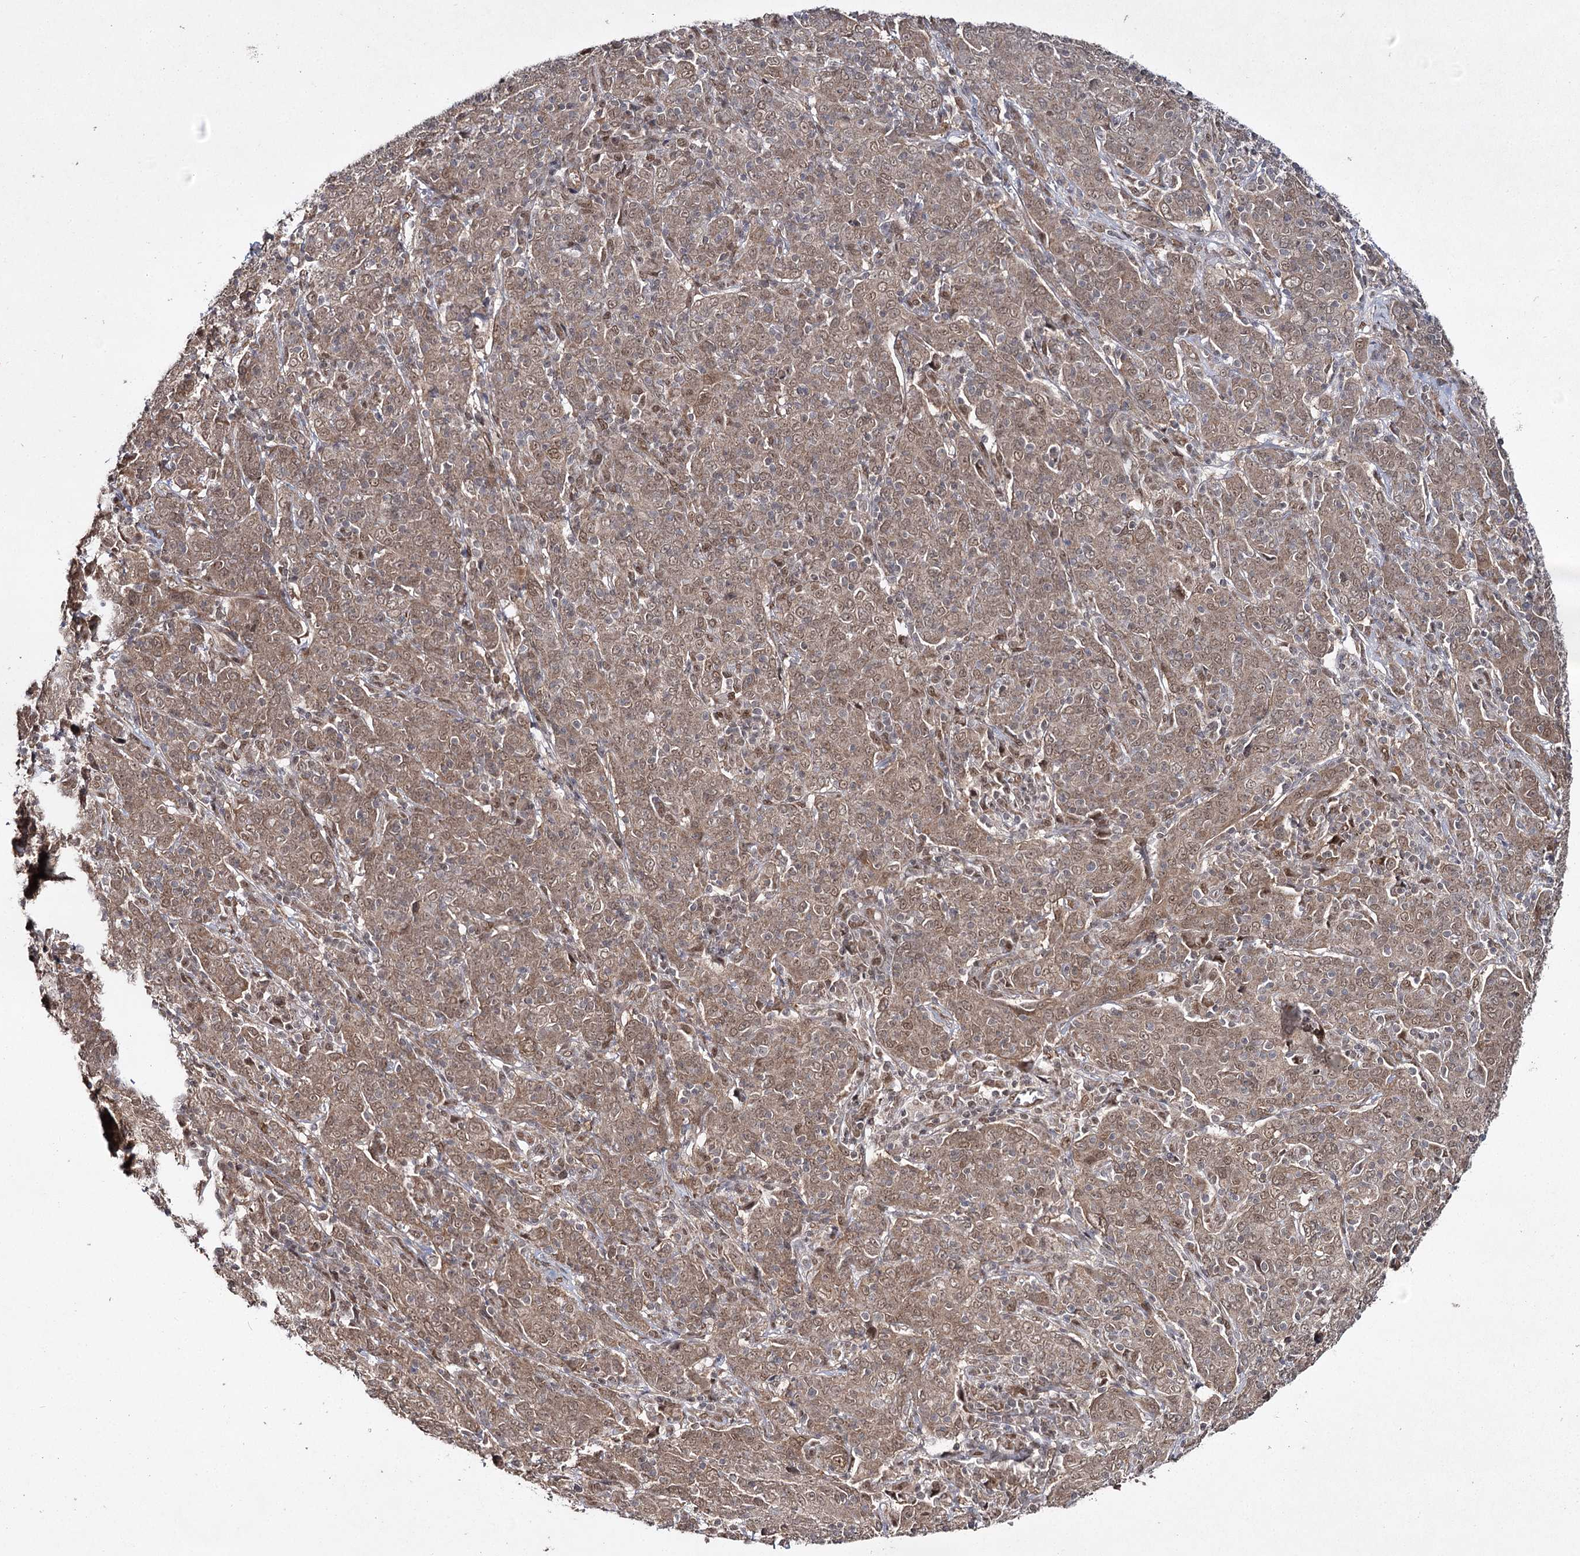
{"staining": {"intensity": "moderate", "quantity": ">75%", "location": "cytoplasmic/membranous,nuclear"}, "tissue": "cervical cancer", "cell_type": "Tumor cells", "image_type": "cancer", "snomed": [{"axis": "morphology", "description": "Squamous cell carcinoma, NOS"}, {"axis": "topography", "description": "Cervix"}], "caption": "The histopathology image shows immunohistochemical staining of cervical cancer. There is moderate cytoplasmic/membranous and nuclear staining is seen in about >75% of tumor cells. The staining was performed using DAB (3,3'-diaminobenzidine), with brown indicating positive protein expression. Nuclei are stained blue with hematoxylin.", "gene": "TRNT1", "patient": {"sex": "female", "age": 67}}